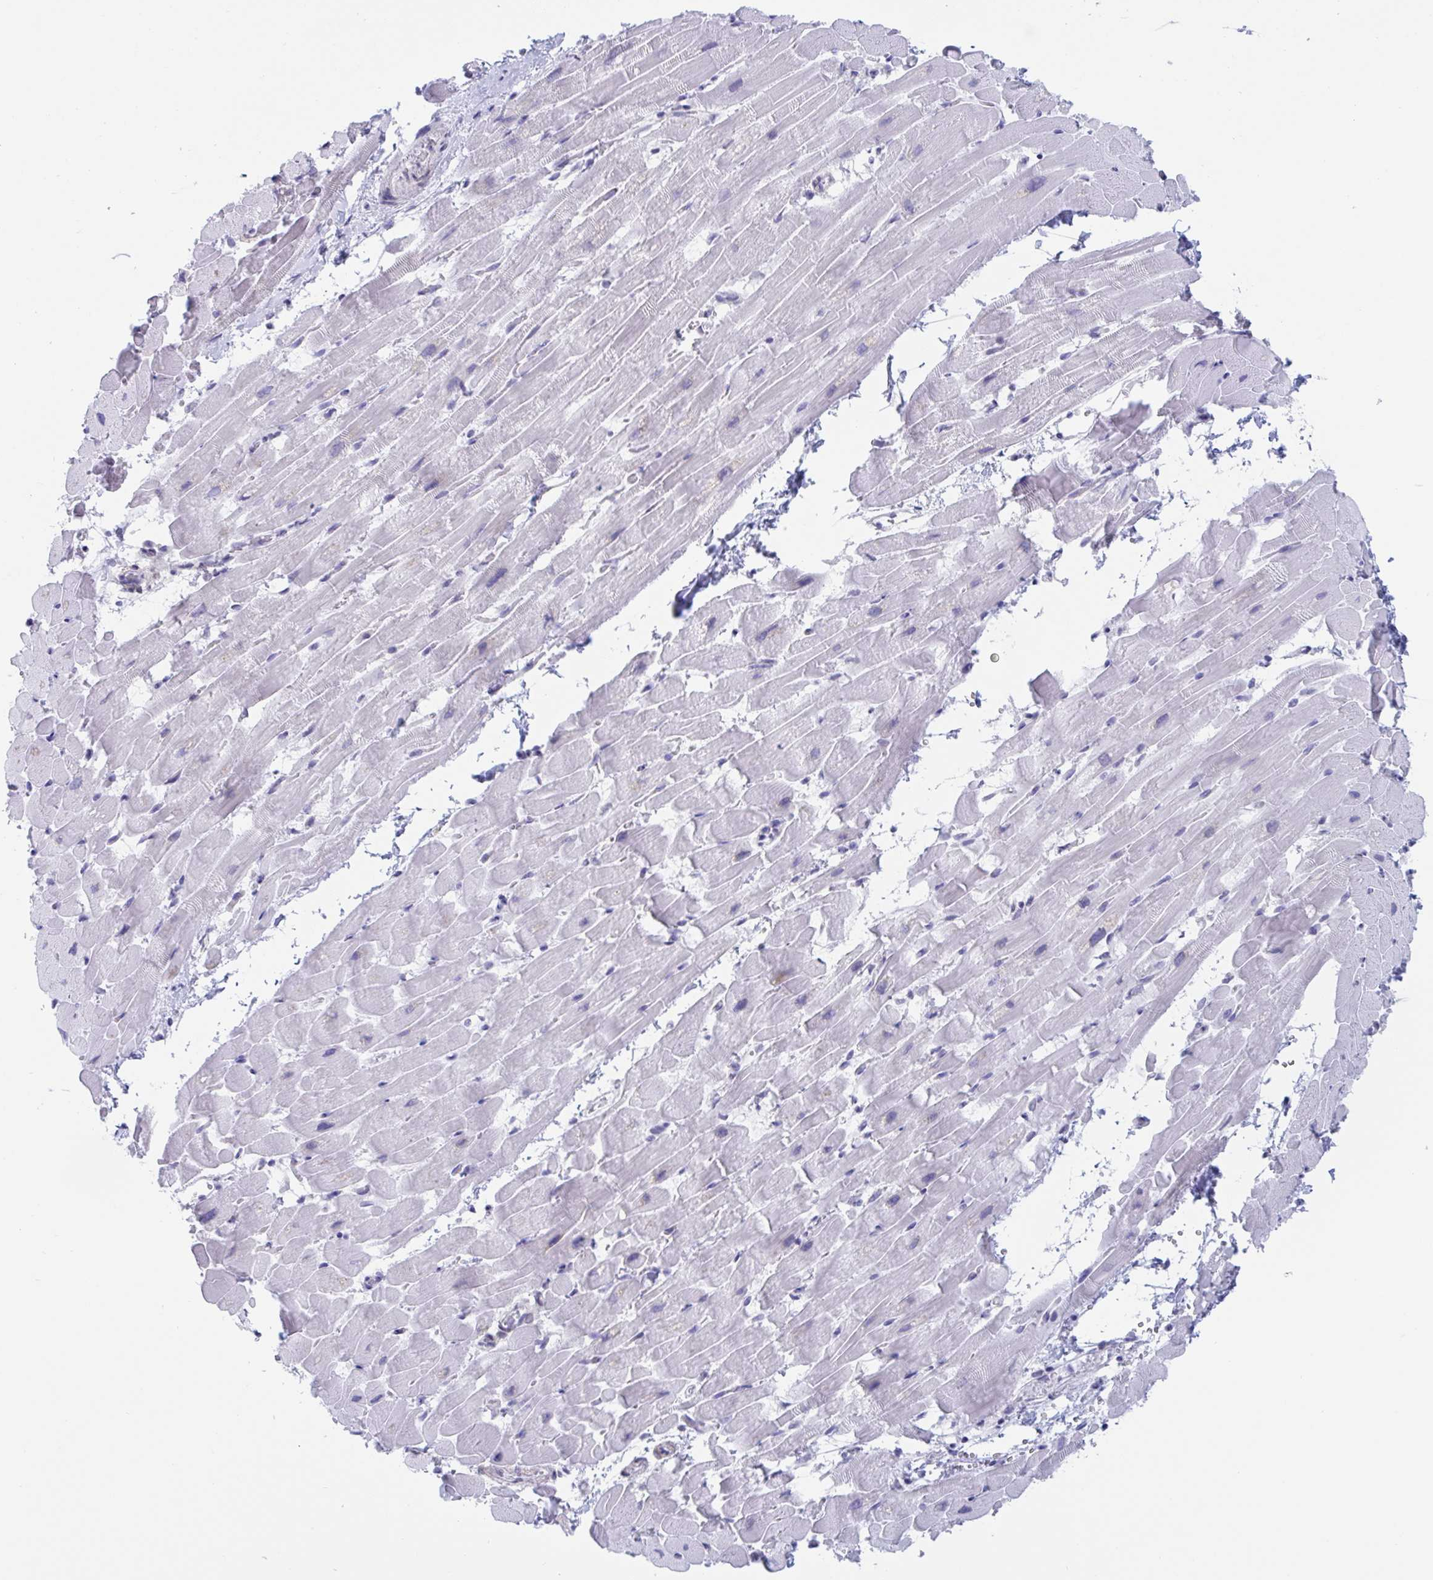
{"staining": {"intensity": "negative", "quantity": "none", "location": "none"}, "tissue": "heart muscle", "cell_type": "Cardiomyocytes", "image_type": "normal", "snomed": [{"axis": "morphology", "description": "Normal tissue, NOS"}, {"axis": "topography", "description": "Heart"}], "caption": "IHC histopathology image of benign heart muscle: human heart muscle stained with DAB displays no significant protein positivity in cardiomyocytes. (Immunohistochemistry, brightfield microscopy, high magnification).", "gene": "CDX4", "patient": {"sex": "male", "age": 37}}